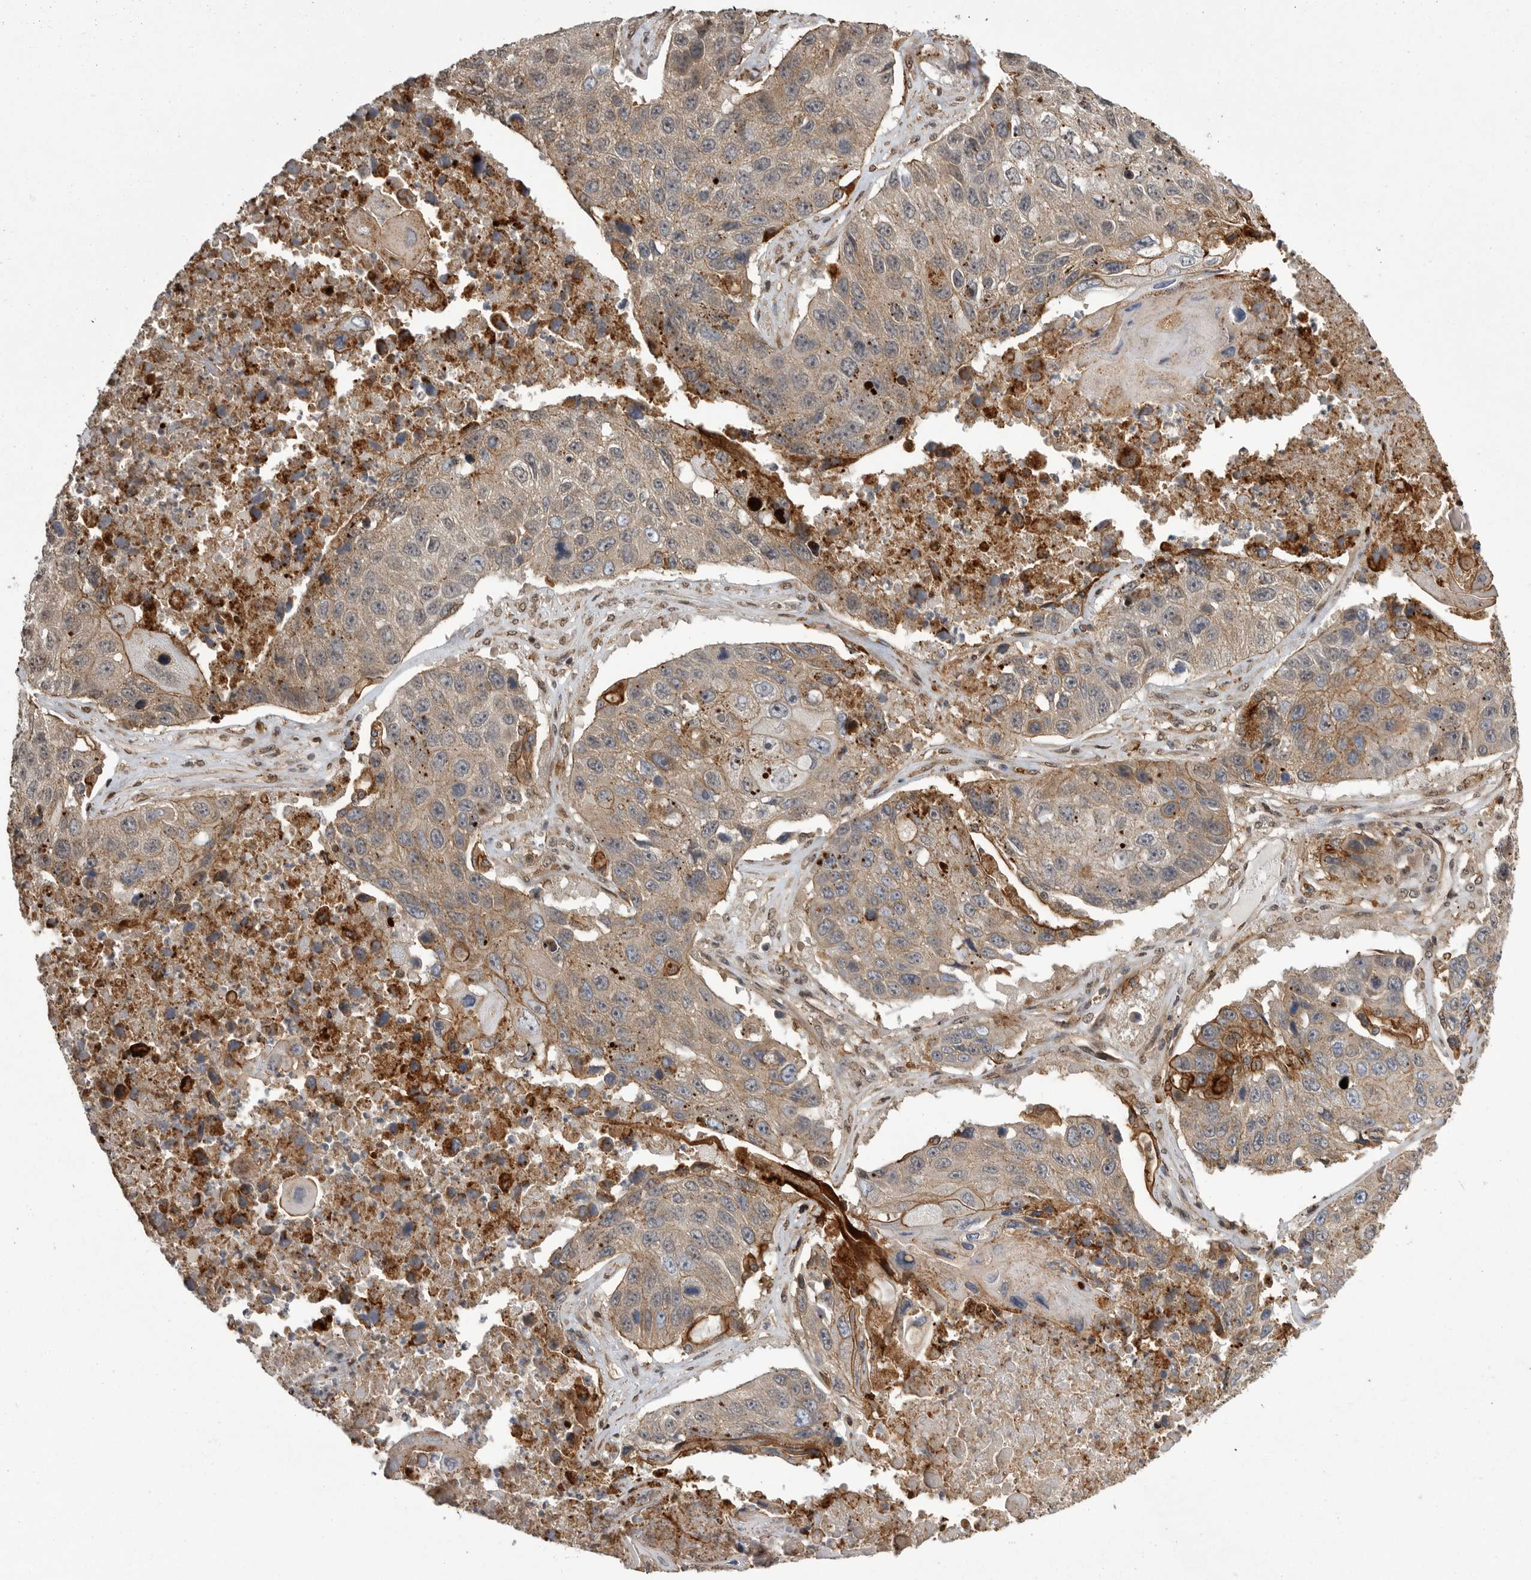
{"staining": {"intensity": "weak", "quantity": ">75%", "location": "cytoplasmic/membranous"}, "tissue": "lung cancer", "cell_type": "Tumor cells", "image_type": "cancer", "snomed": [{"axis": "morphology", "description": "Squamous cell carcinoma, NOS"}, {"axis": "topography", "description": "Lung"}], "caption": "Immunohistochemistry (IHC) photomicrograph of neoplastic tissue: human squamous cell carcinoma (lung) stained using immunohistochemistry (IHC) shows low levels of weak protein expression localized specifically in the cytoplasmic/membranous of tumor cells, appearing as a cytoplasmic/membranous brown color.", "gene": "NECTIN1", "patient": {"sex": "male", "age": 61}}